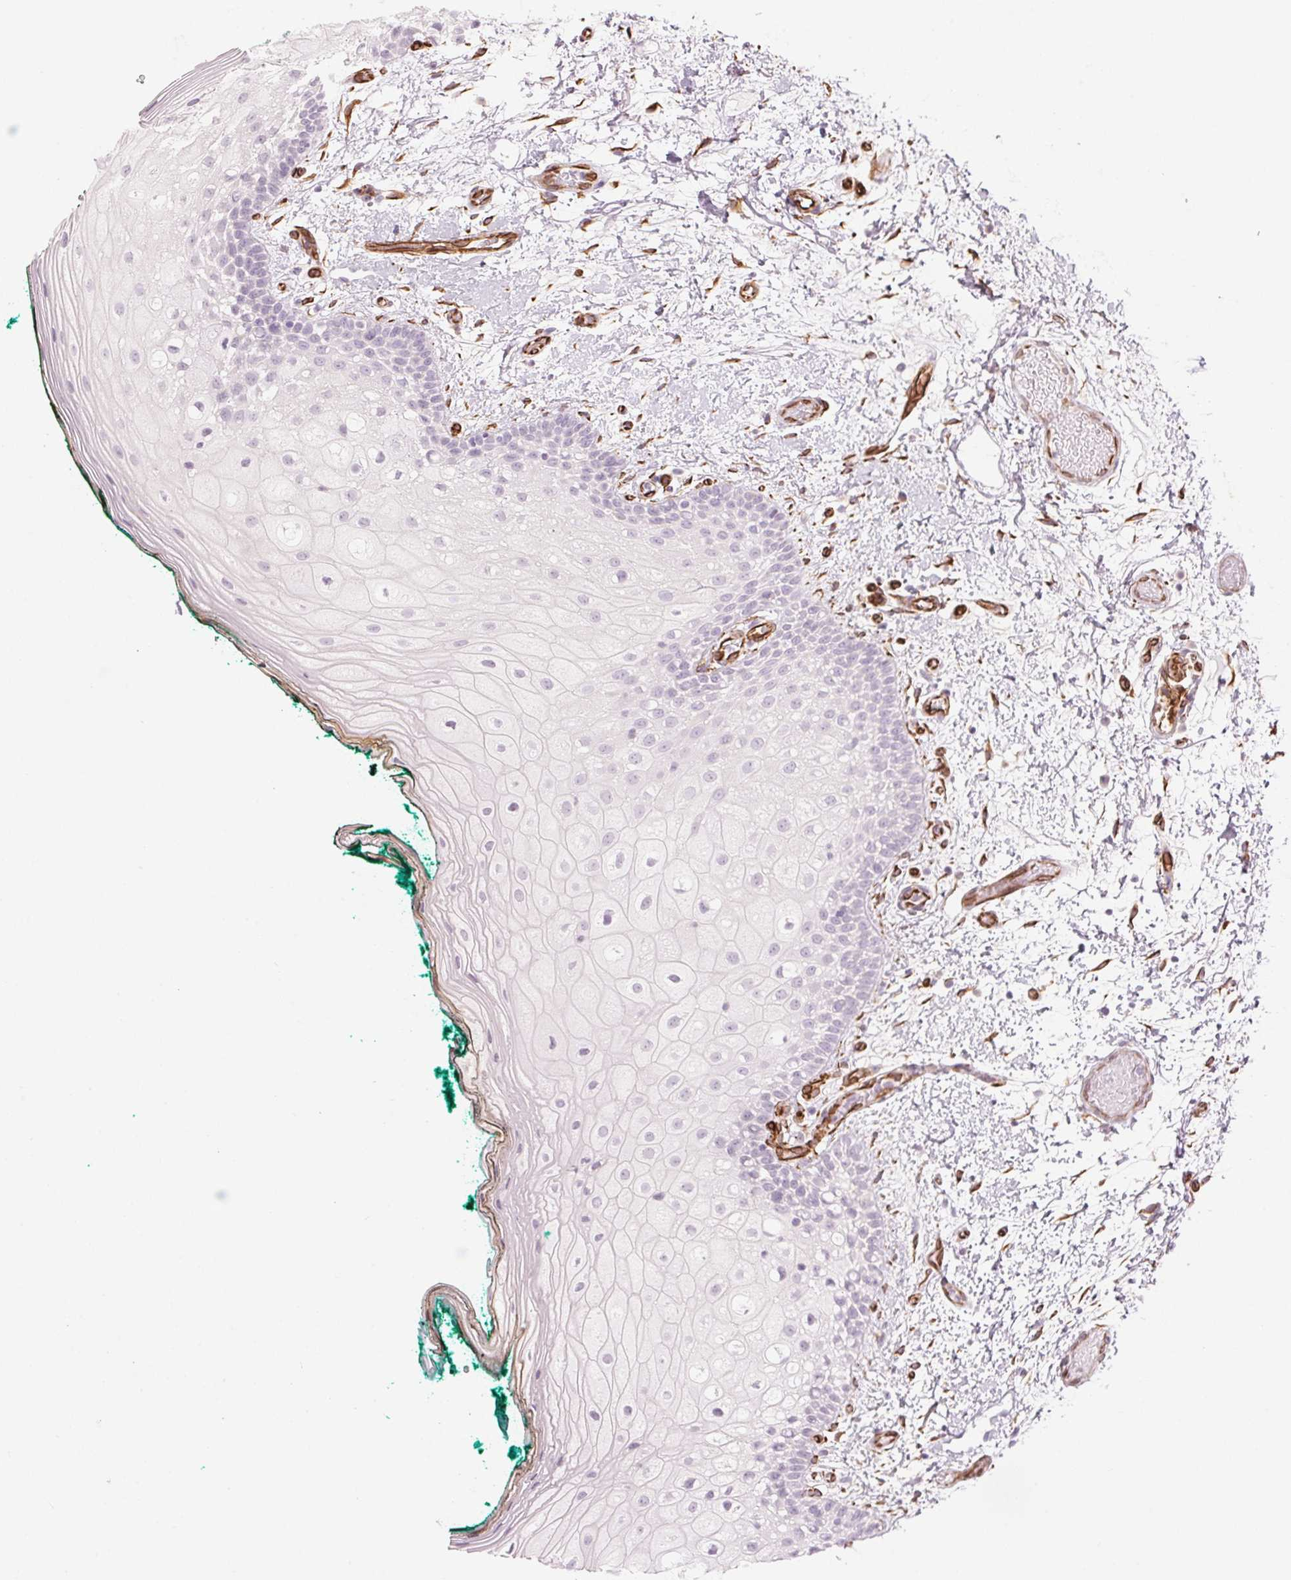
{"staining": {"intensity": "negative", "quantity": "none", "location": "none"}, "tissue": "oral mucosa", "cell_type": "Squamous epithelial cells", "image_type": "normal", "snomed": [{"axis": "morphology", "description": "Normal tissue, NOS"}, {"axis": "topography", "description": "Oral tissue"}], "caption": "This is an immunohistochemistry (IHC) histopathology image of unremarkable human oral mucosa. There is no staining in squamous epithelial cells.", "gene": "CLPS", "patient": {"sex": "female", "age": 83}}